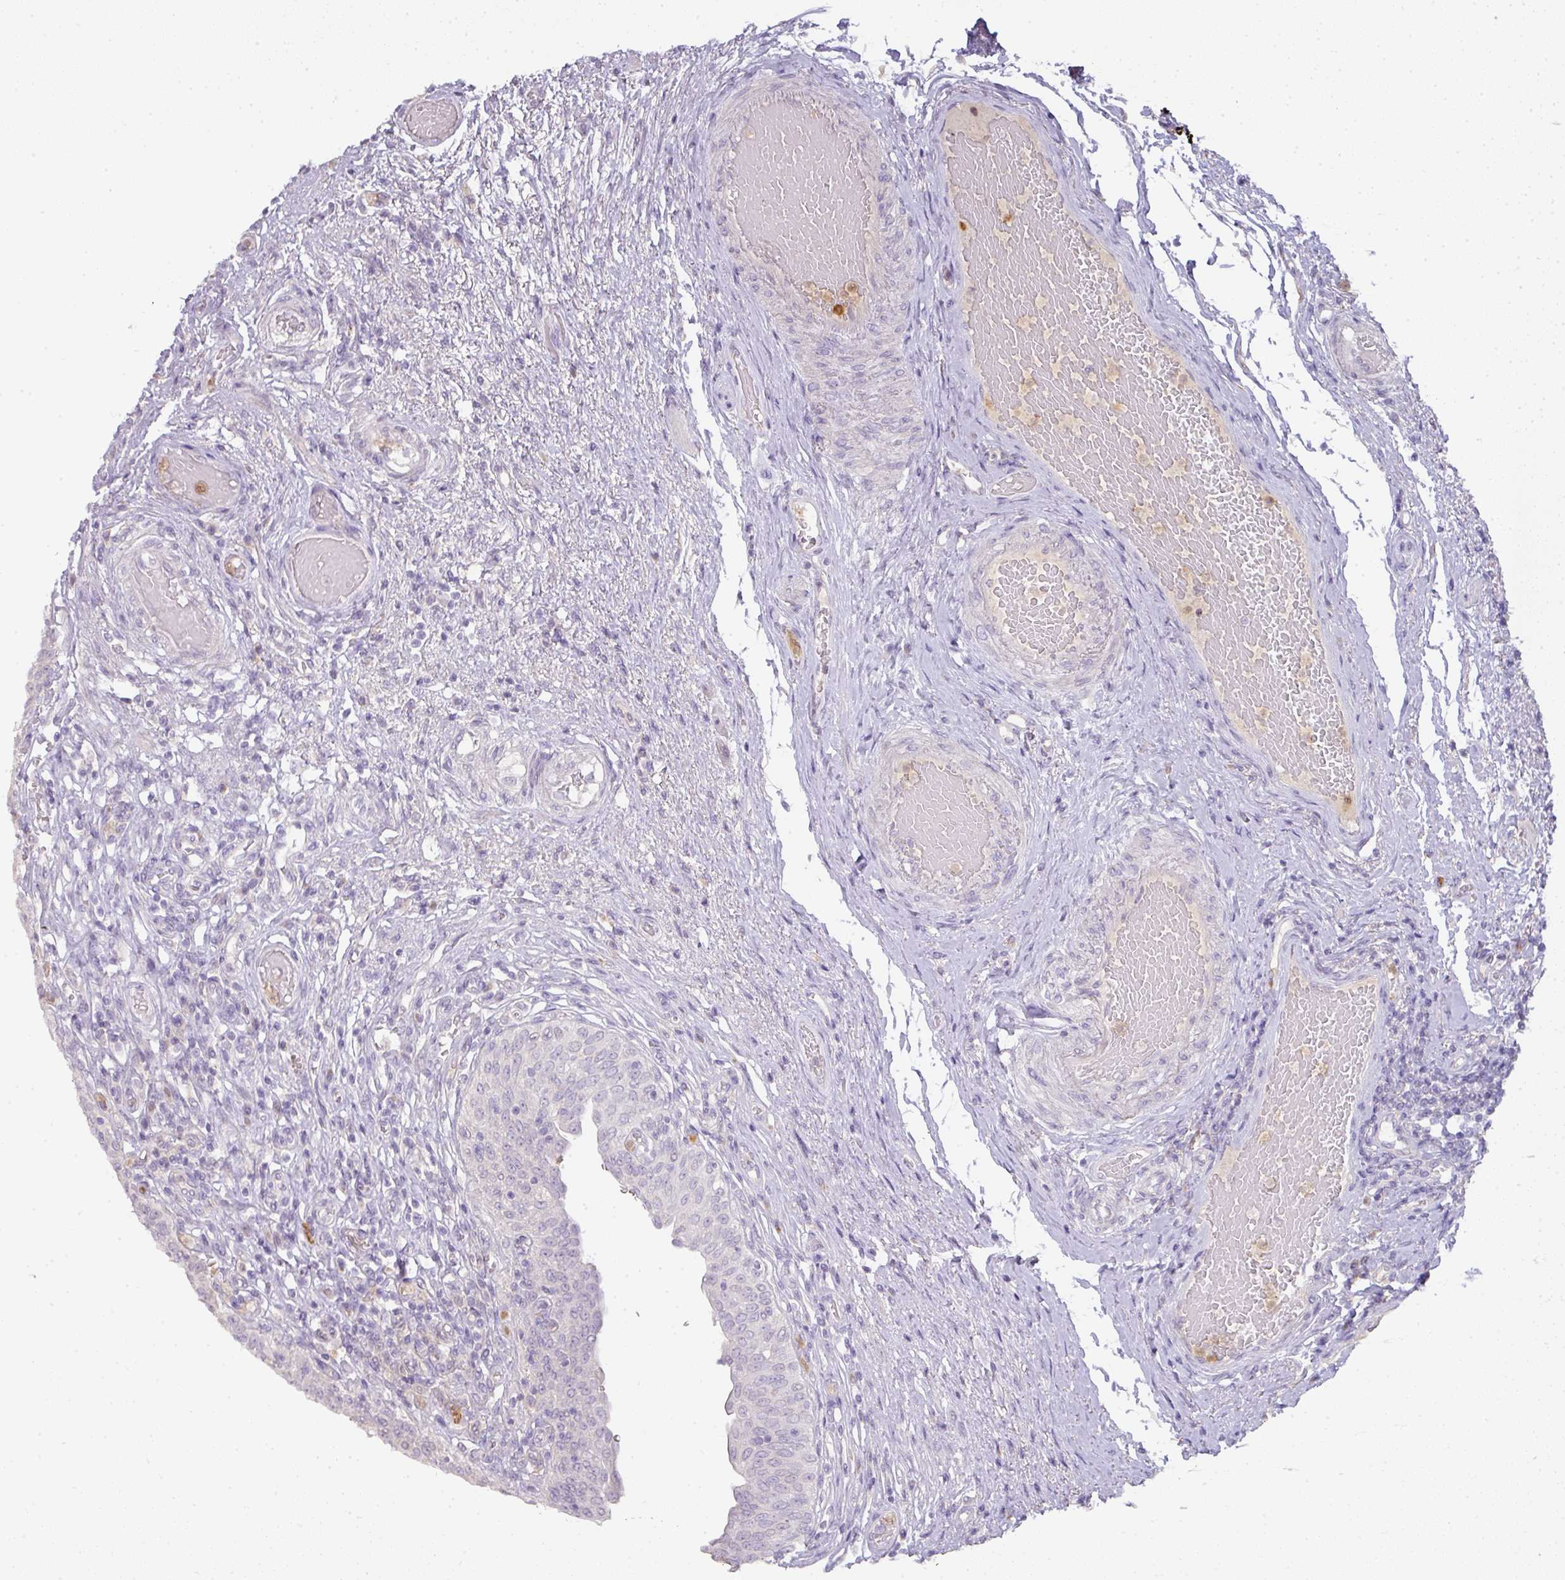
{"staining": {"intensity": "negative", "quantity": "none", "location": "none"}, "tissue": "urinary bladder", "cell_type": "Urothelial cells", "image_type": "normal", "snomed": [{"axis": "morphology", "description": "Normal tissue, NOS"}, {"axis": "topography", "description": "Urinary bladder"}], "caption": "This is a photomicrograph of IHC staining of unremarkable urinary bladder, which shows no positivity in urothelial cells.", "gene": "HHEX", "patient": {"sex": "male", "age": 71}}